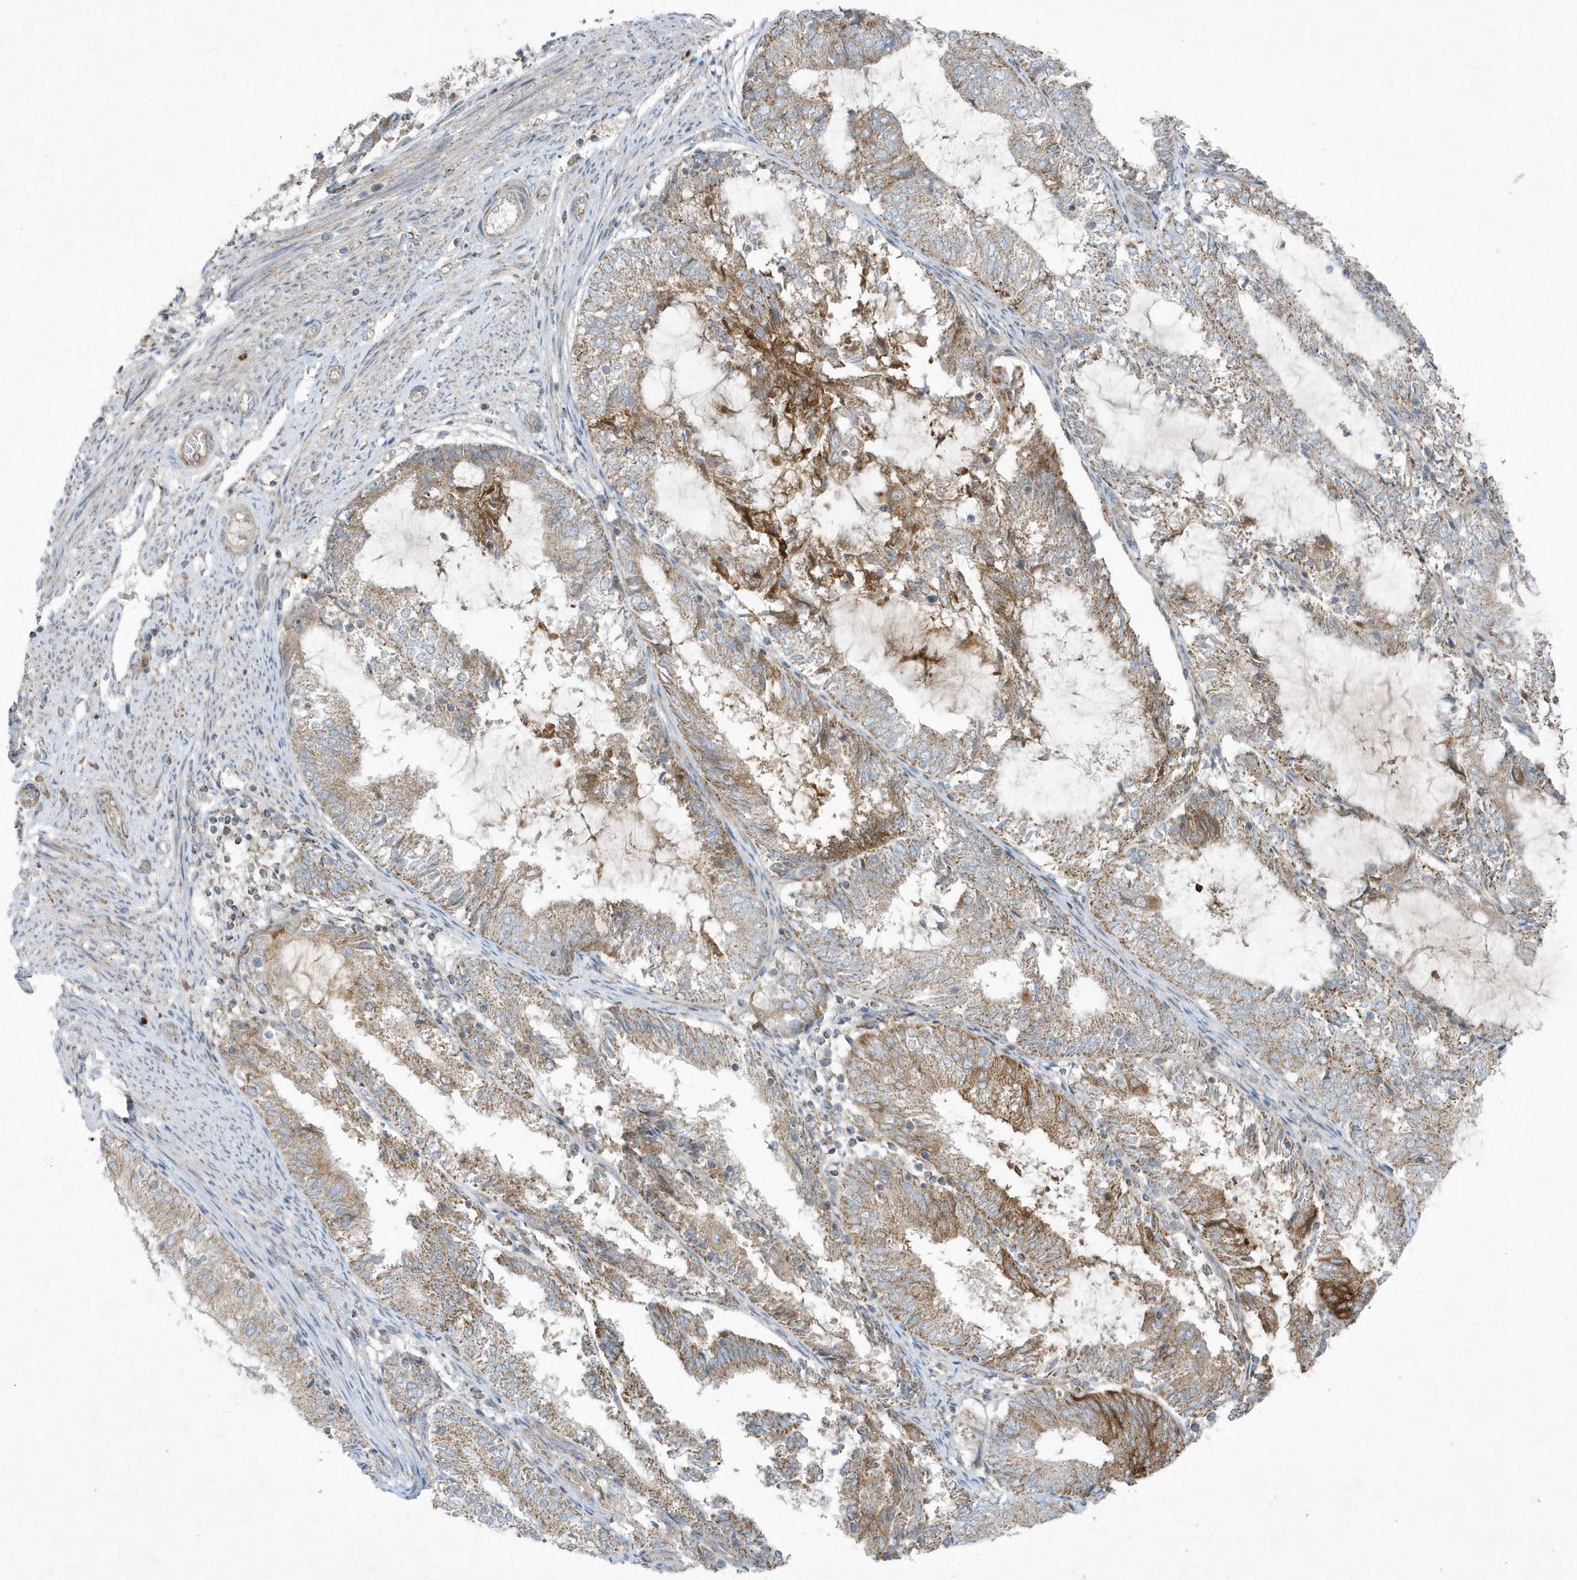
{"staining": {"intensity": "moderate", "quantity": "25%-75%", "location": "cytoplasmic/membranous"}, "tissue": "endometrial cancer", "cell_type": "Tumor cells", "image_type": "cancer", "snomed": [{"axis": "morphology", "description": "Adenocarcinoma, NOS"}, {"axis": "topography", "description": "Endometrium"}], "caption": "Tumor cells demonstrate medium levels of moderate cytoplasmic/membranous staining in approximately 25%-75% of cells in human endometrial adenocarcinoma.", "gene": "SLC38A2", "patient": {"sex": "female", "age": 81}}